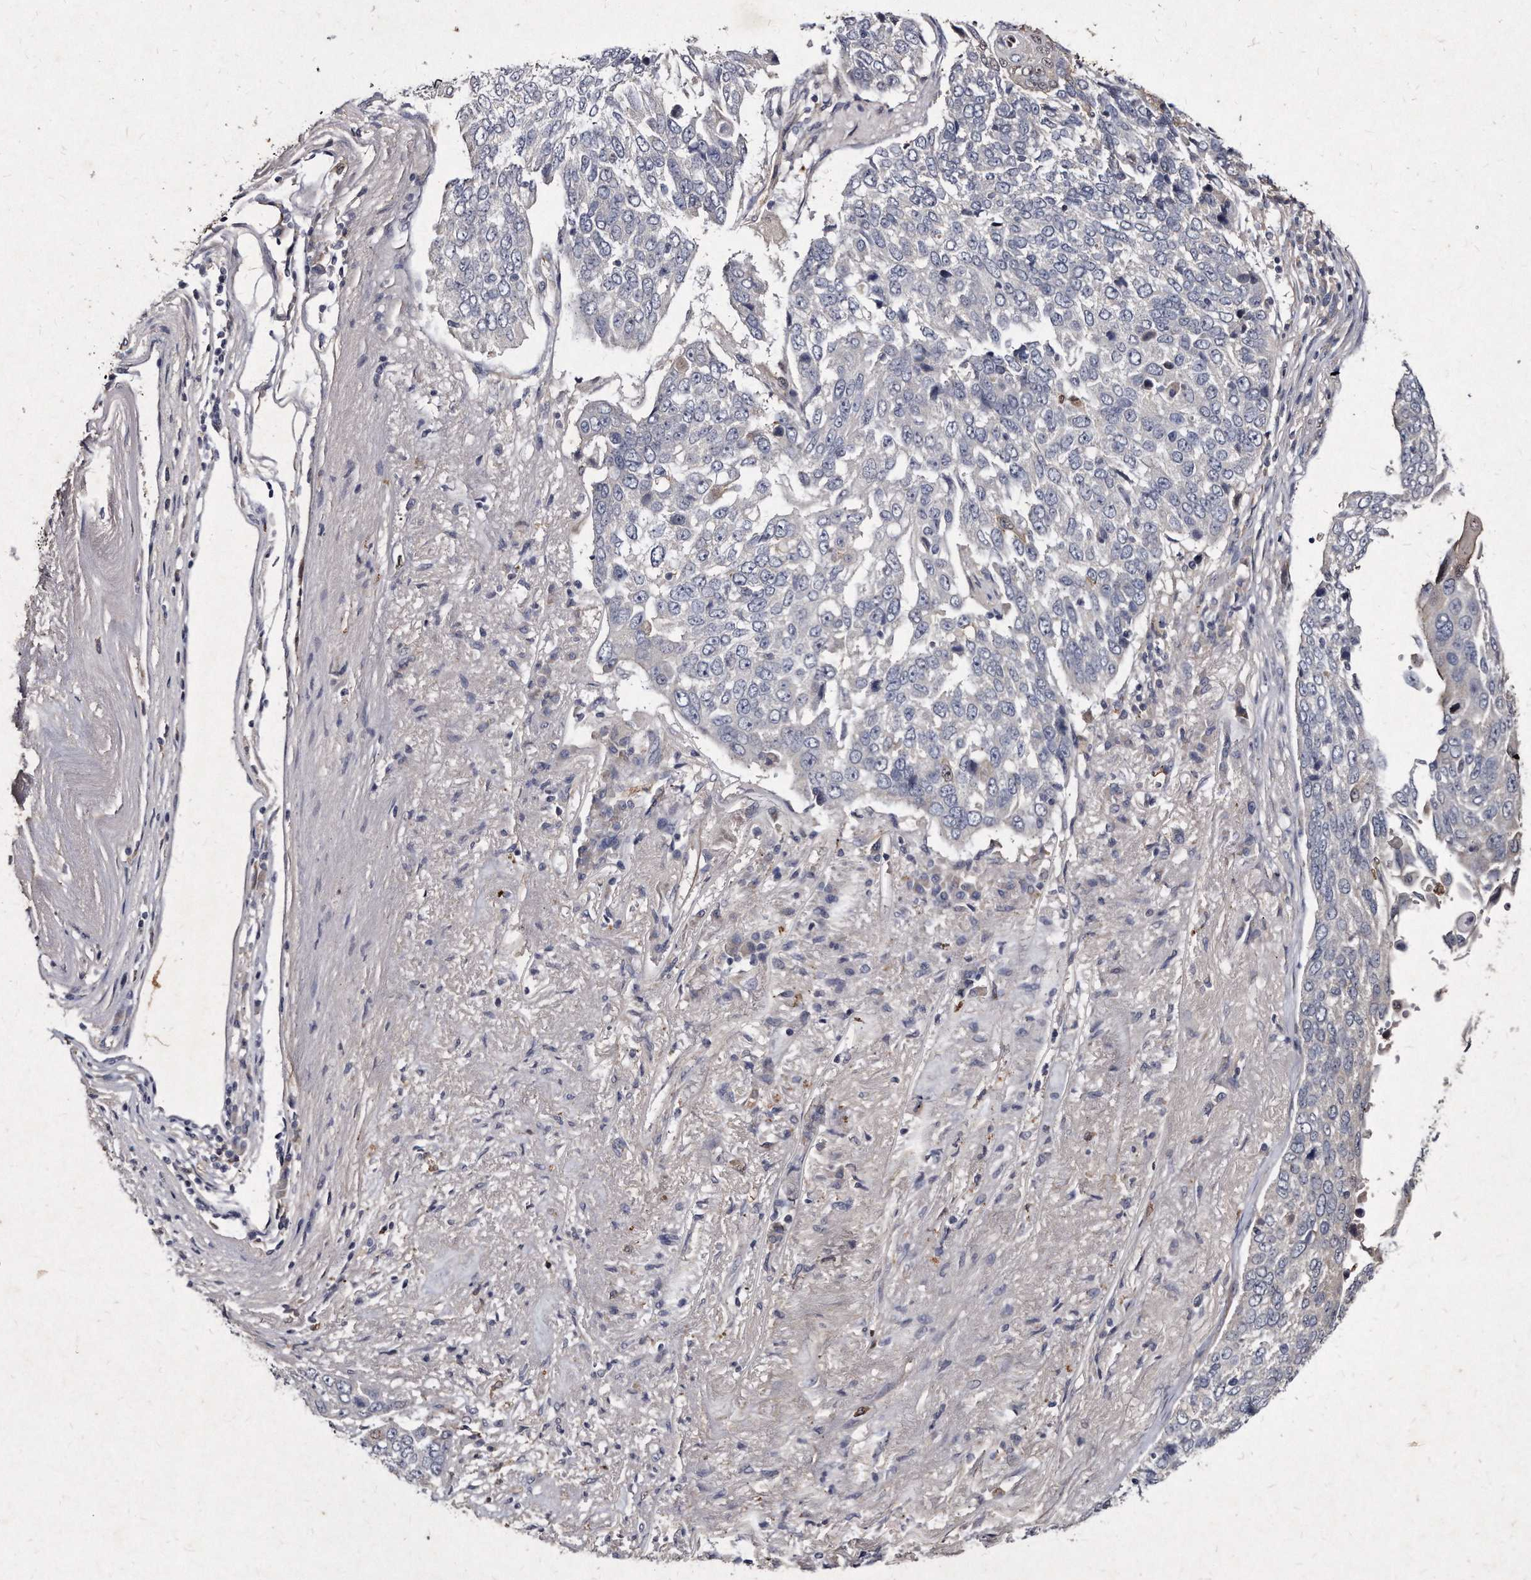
{"staining": {"intensity": "negative", "quantity": "none", "location": "none"}, "tissue": "lung cancer", "cell_type": "Tumor cells", "image_type": "cancer", "snomed": [{"axis": "morphology", "description": "Squamous cell carcinoma, NOS"}, {"axis": "topography", "description": "Lung"}], "caption": "A high-resolution photomicrograph shows IHC staining of lung squamous cell carcinoma, which shows no significant positivity in tumor cells. Nuclei are stained in blue.", "gene": "KLHDC3", "patient": {"sex": "male", "age": 66}}